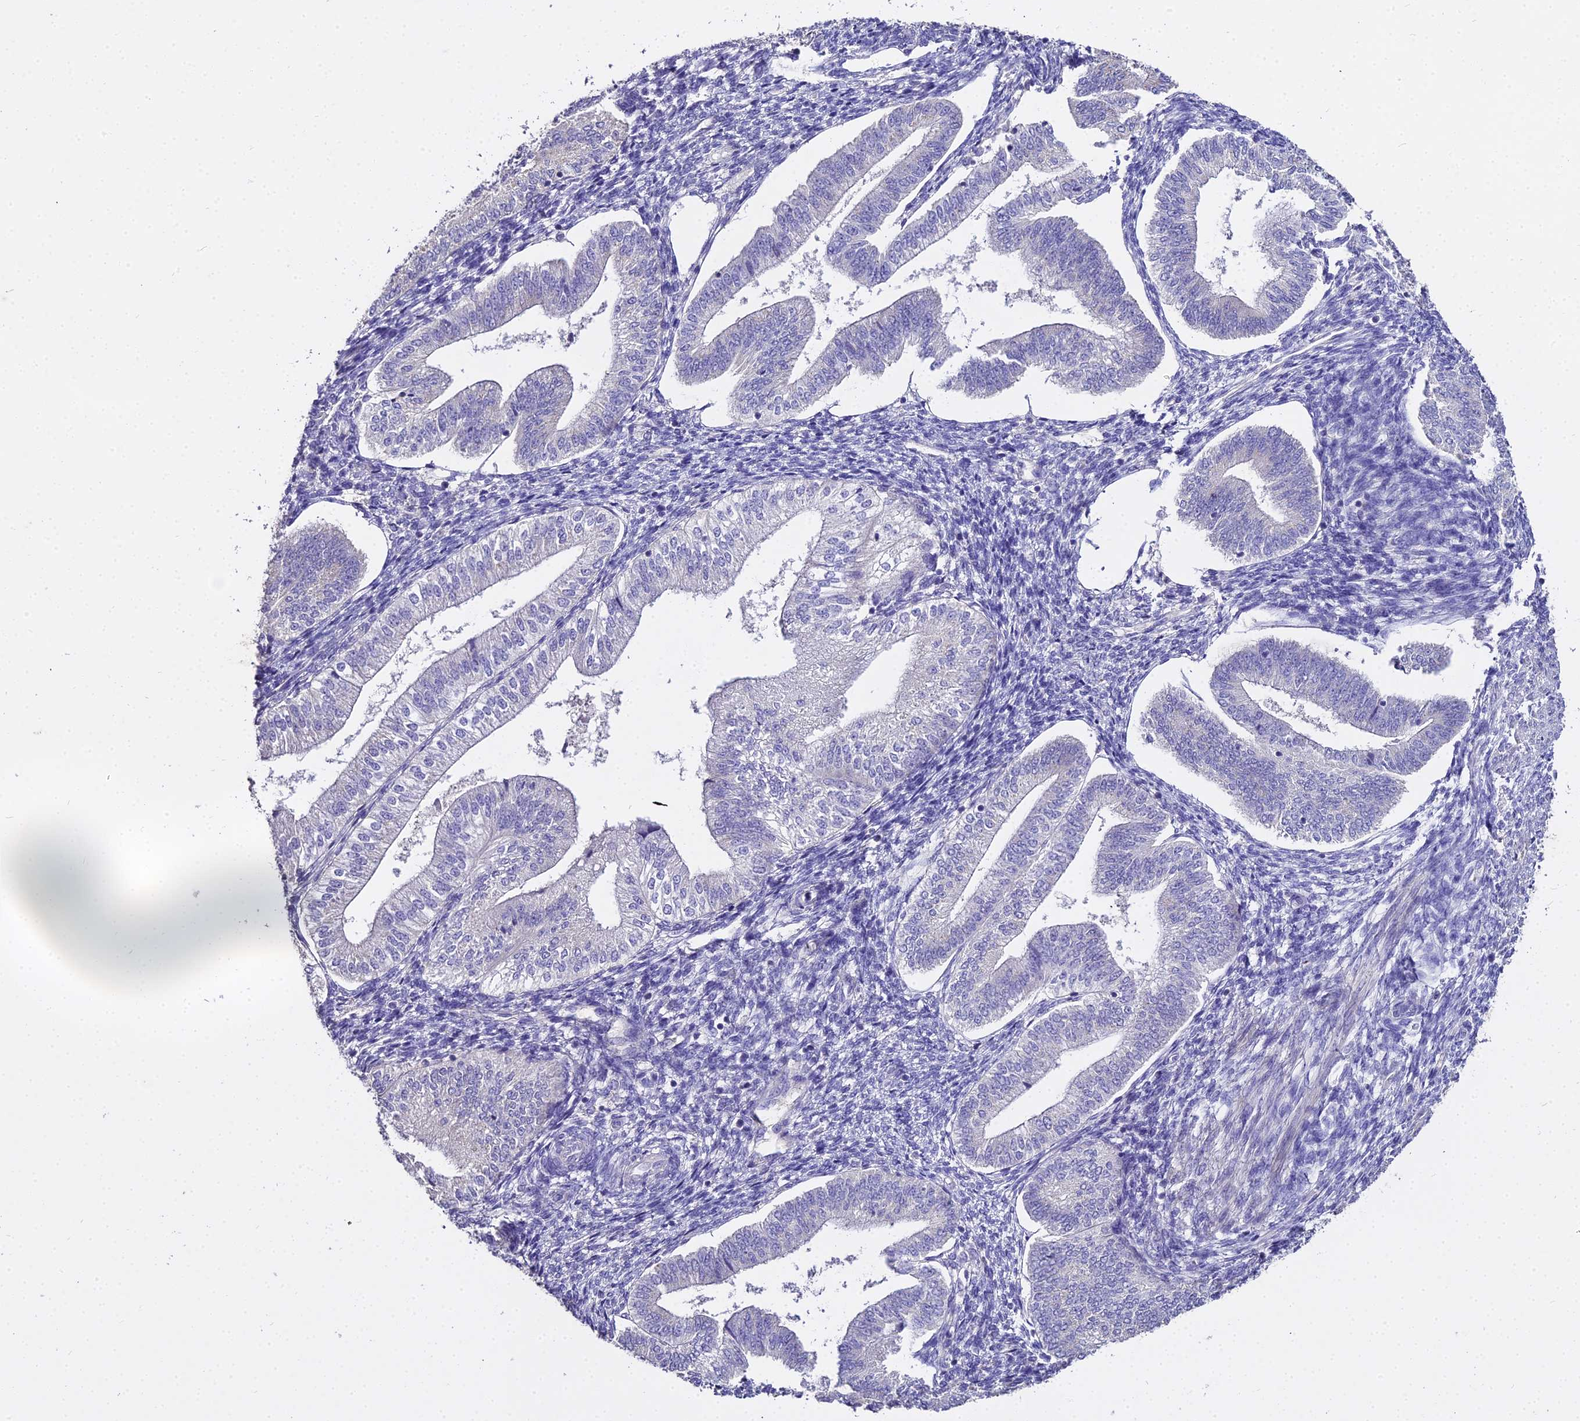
{"staining": {"intensity": "negative", "quantity": "none", "location": "none"}, "tissue": "endometrium", "cell_type": "Cells in endometrial stroma", "image_type": "normal", "snomed": [{"axis": "morphology", "description": "Normal tissue, NOS"}, {"axis": "topography", "description": "Endometrium"}], "caption": "Immunohistochemistry of benign endometrium exhibits no expression in cells in endometrial stroma. Brightfield microscopy of IHC stained with DAB (3,3'-diaminobenzidine) (brown) and hematoxylin (blue), captured at high magnification.", "gene": "GLYAT", "patient": {"sex": "female", "age": 34}}